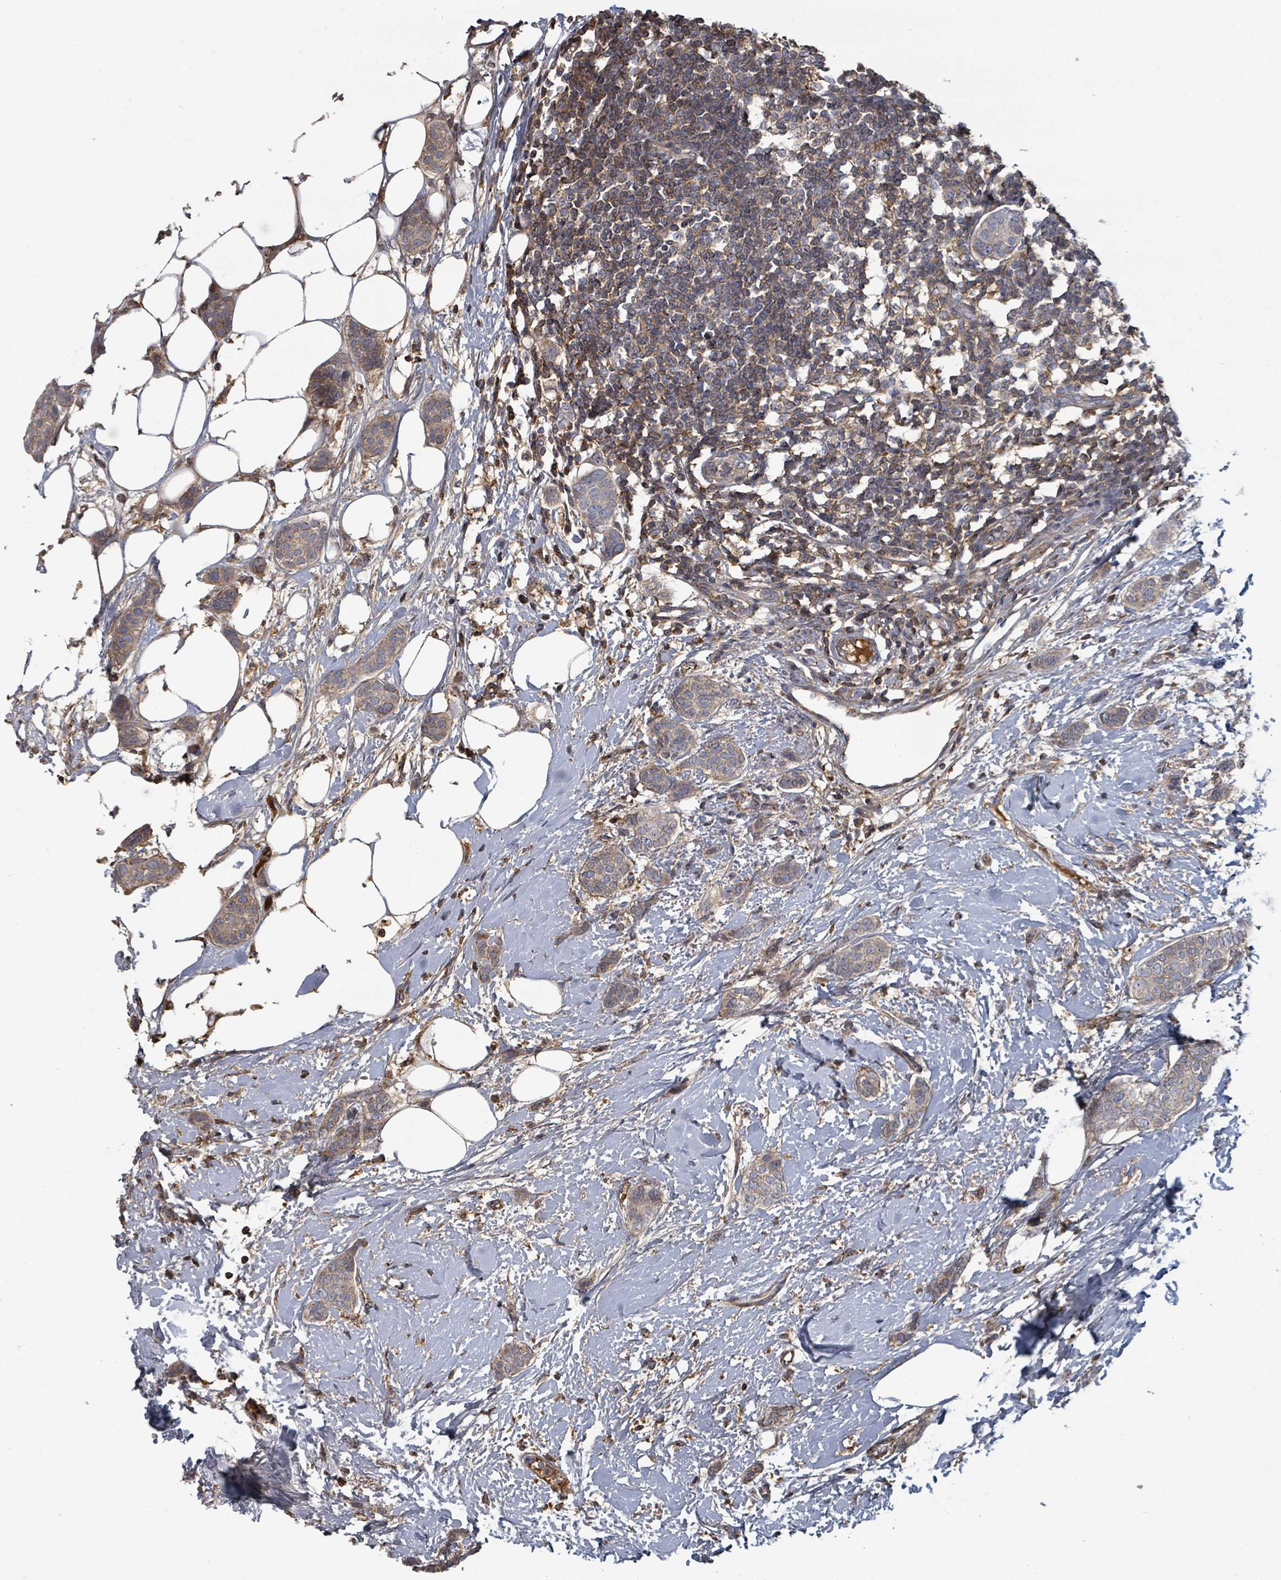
{"staining": {"intensity": "weak", "quantity": ">75%", "location": "cytoplasmic/membranous"}, "tissue": "breast cancer", "cell_type": "Tumor cells", "image_type": "cancer", "snomed": [{"axis": "morphology", "description": "Duct carcinoma"}, {"axis": "topography", "description": "Breast"}], "caption": "Tumor cells reveal low levels of weak cytoplasmic/membranous staining in about >75% of cells in human breast infiltrating ductal carcinoma.", "gene": "GABBR1", "patient": {"sex": "female", "age": 72}}